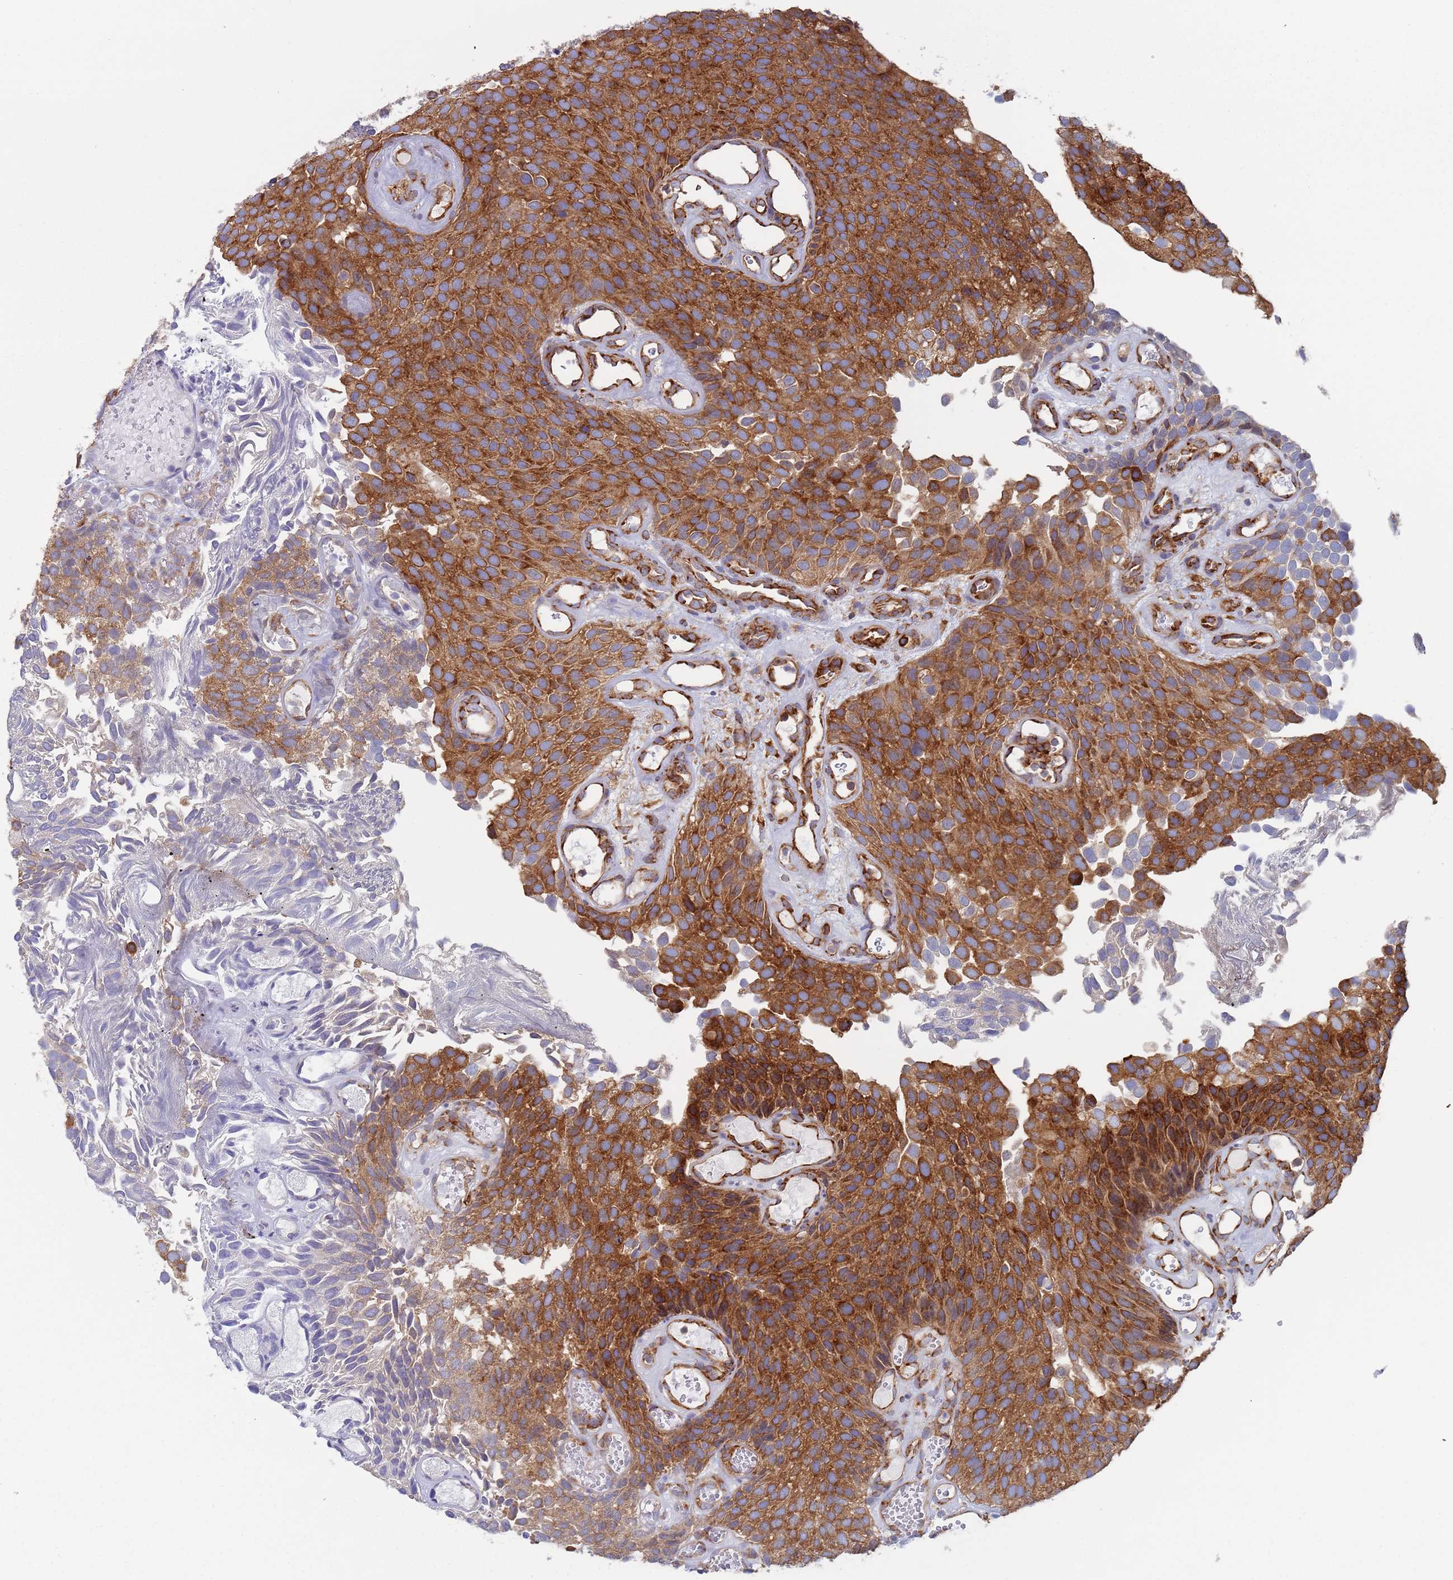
{"staining": {"intensity": "strong", "quantity": ">75%", "location": "cytoplasmic/membranous"}, "tissue": "urothelial cancer", "cell_type": "Tumor cells", "image_type": "cancer", "snomed": [{"axis": "morphology", "description": "Urothelial carcinoma, Low grade"}, {"axis": "topography", "description": "Urinary bladder"}], "caption": "This is an image of immunohistochemistry (IHC) staining of urothelial carcinoma (low-grade), which shows strong expression in the cytoplasmic/membranous of tumor cells.", "gene": "ZNF844", "patient": {"sex": "male", "age": 89}}